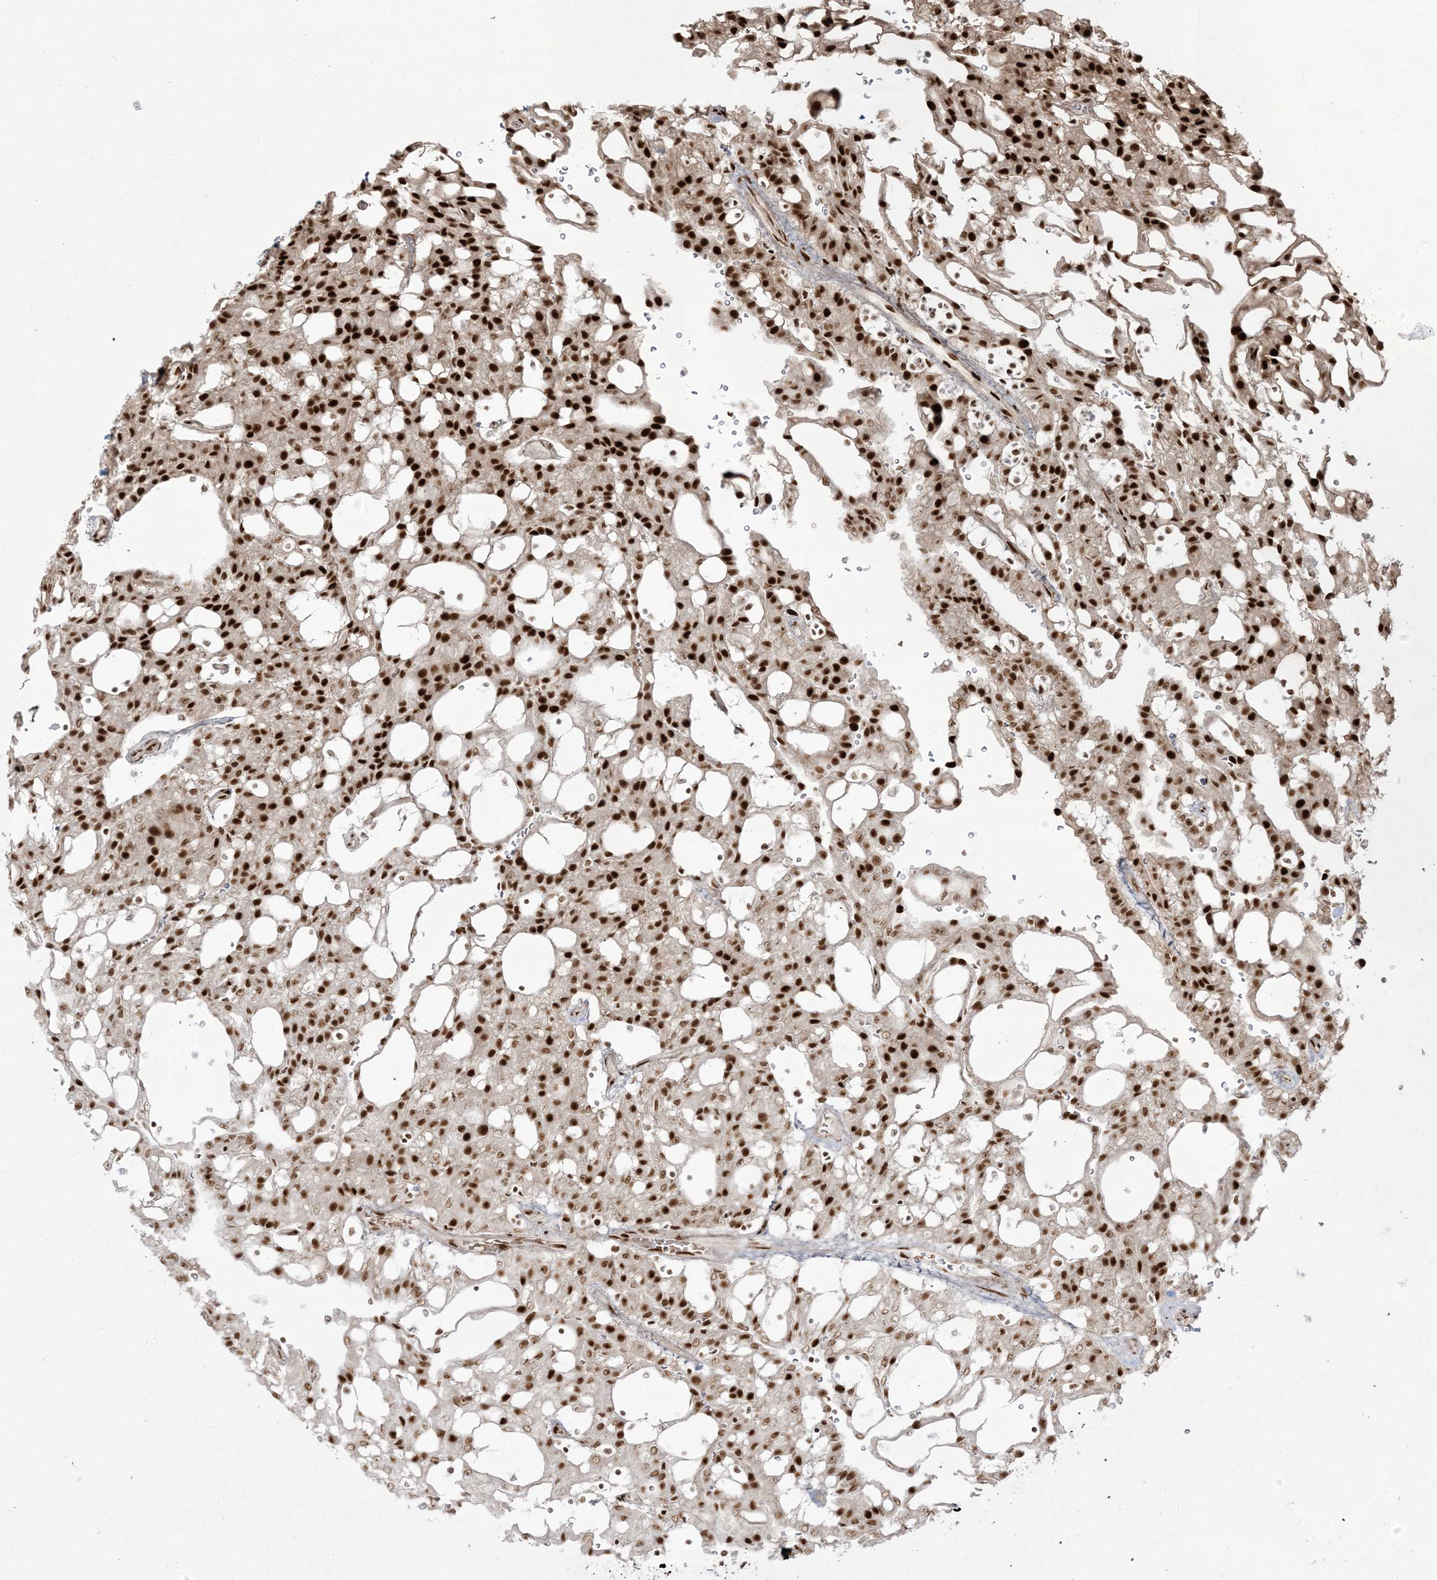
{"staining": {"intensity": "strong", "quantity": ">75%", "location": "nuclear"}, "tissue": "renal cancer", "cell_type": "Tumor cells", "image_type": "cancer", "snomed": [{"axis": "morphology", "description": "Adenocarcinoma, NOS"}, {"axis": "topography", "description": "Kidney"}], "caption": "Immunohistochemical staining of human renal adenocarcinoma reveals strong nuclear protein staining in approximately >75% of tumor cells.", "gene": "RBM10", "patient": {"sex": "male", "age": 63}}